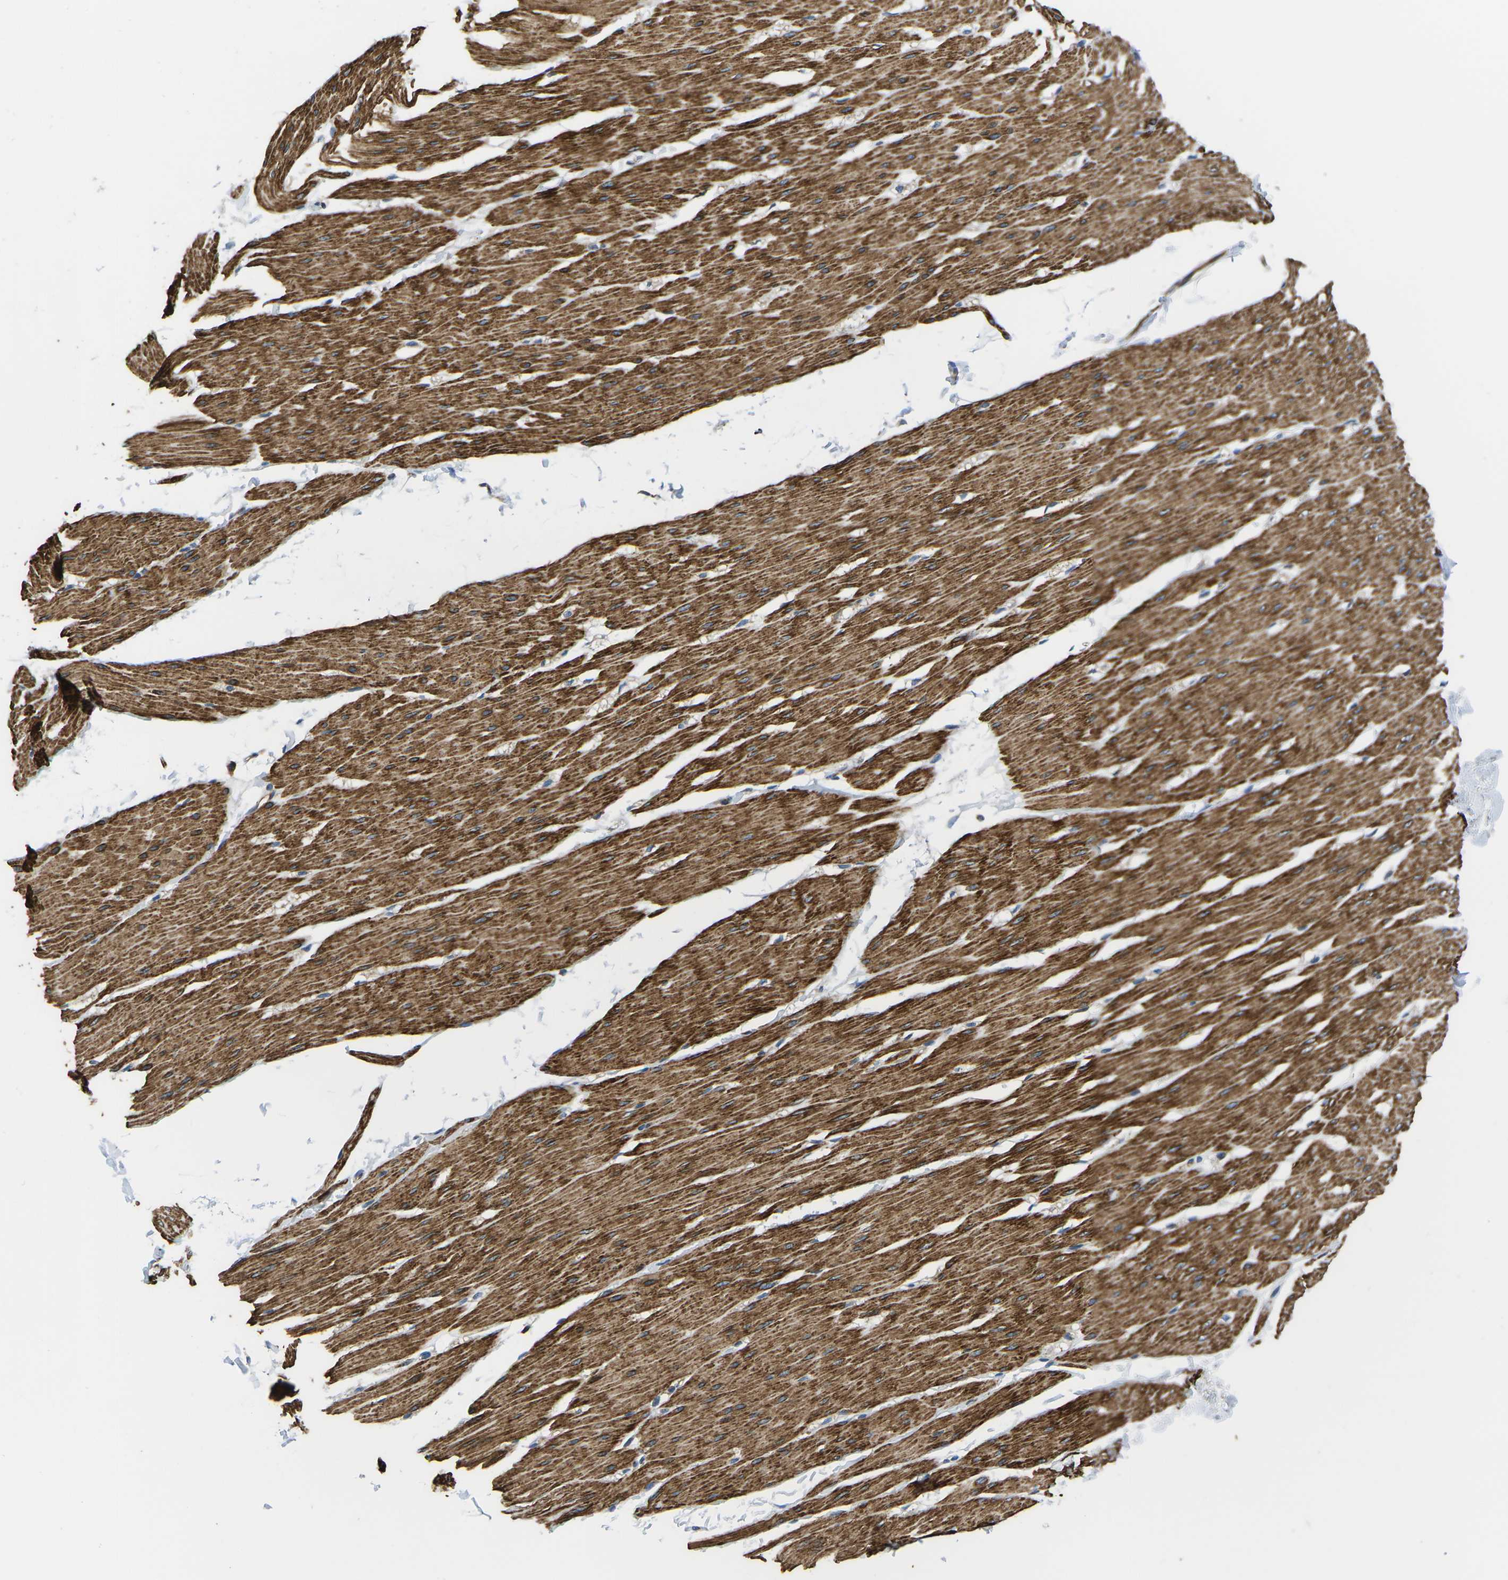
{"staining": {"intensity": "moderate", "quantity": ">75%", "location": "cytoplasmic/membranous"}, "tissue": "smooth muscle", "cell_type": "Smooth muscle cells", "image_type": "normal", "snomed": [{"axis": "morphology", "description": "Normal tissue, NOS"}, {"axis": "topography", "description": "Smooth muscle"}, {"axis": "topography", "description": "Colon"}], "caption": "Moderate cytoplasmic/membranous expression is seen in approximately >75% of smooth muscle cells in unremarkable smooth muscle. (IHC, brightfield microscopy, high magnification).", "gene": "KCNJ15", "patient": {"sex": "male", "age": 67}}